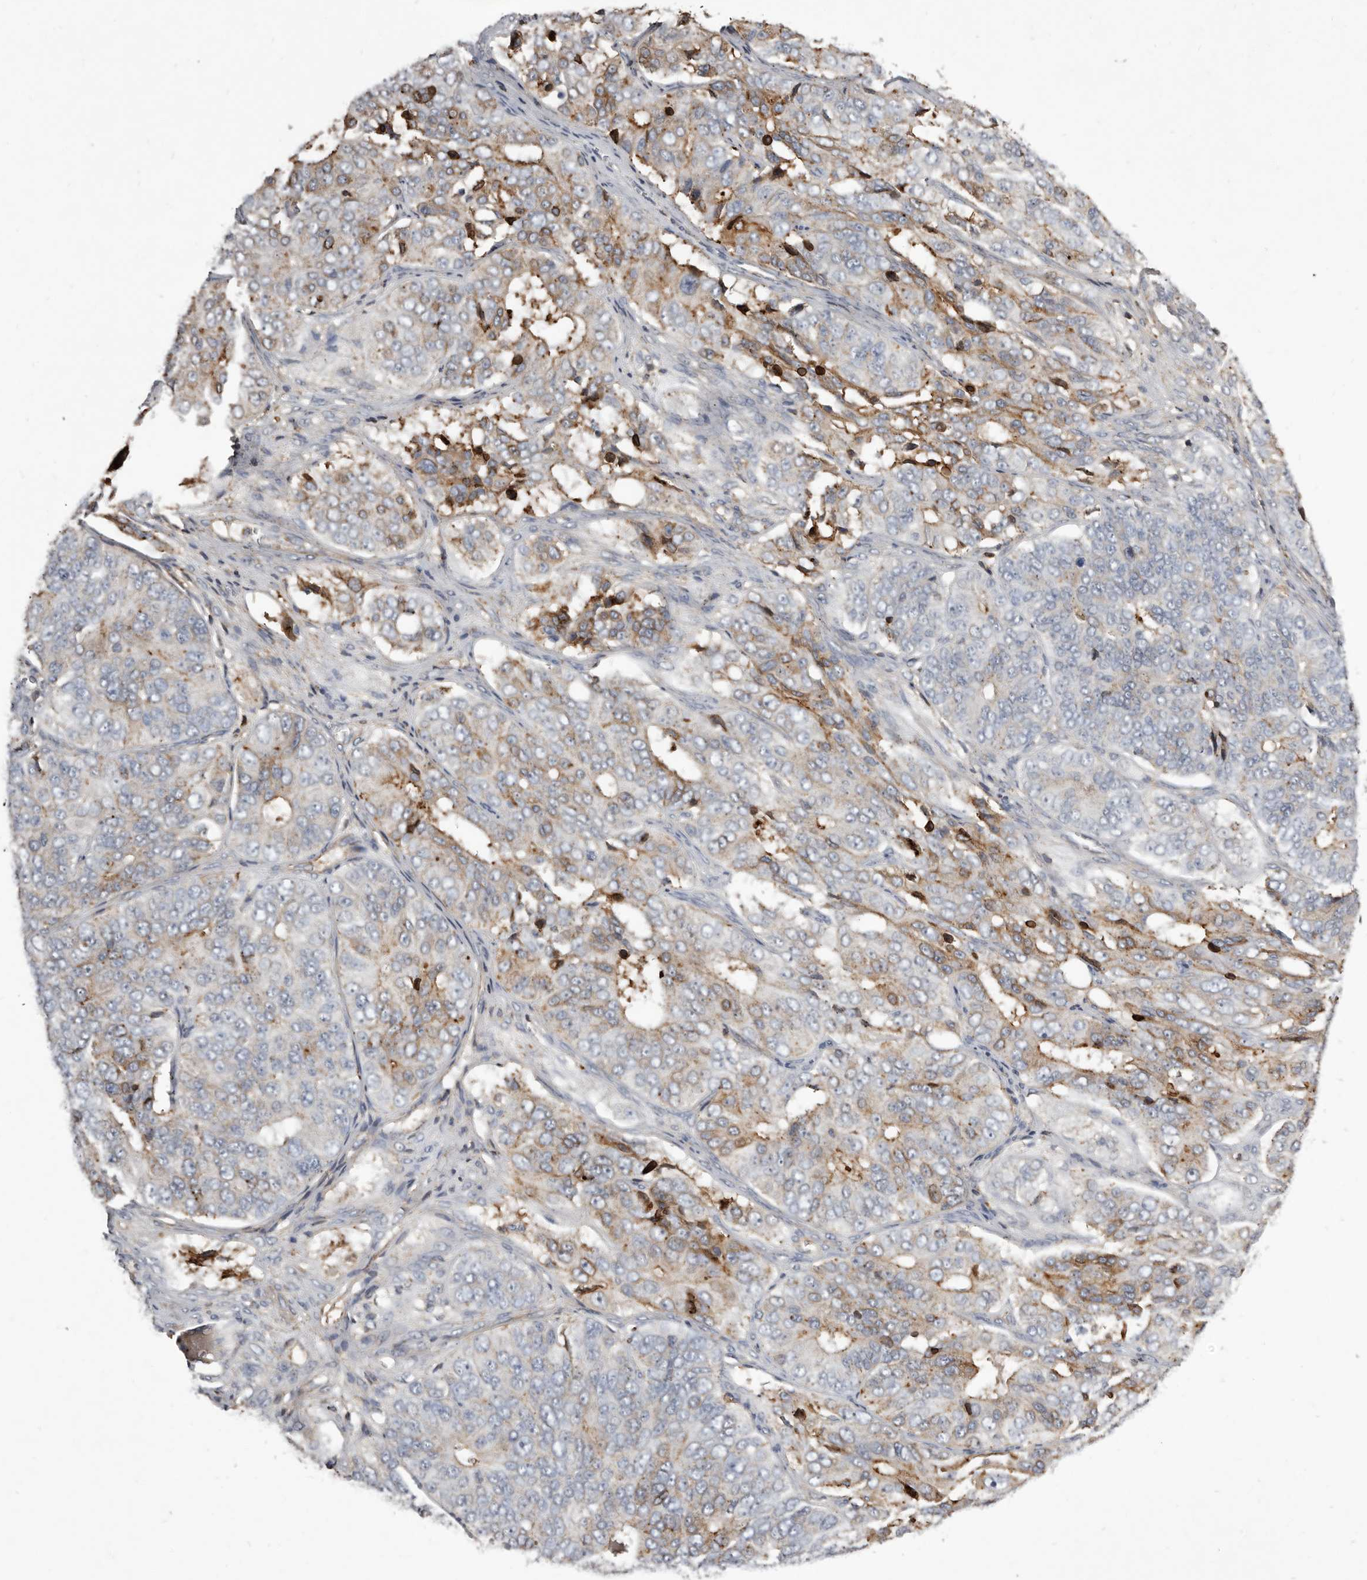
{"staining": {"intensity": "moderate", "quantity": "25%-75%", "location": "cytoplasmic/membranous"}, "tissue": "ovarian cancer", "cell_type": "Tumor cells", "image_type": "cancer", "snomed": [{"axis": "morphology", "description": "Carcinoma, endometroid"}, {"axis": "topography", "description": "Ovary"}], "caption": "An immunohistochemistry (IHC) micrograph of neoplastic tissue is shown. Protein staining in brown highlights moderate cytoplasmic/membranous positivity in ovarian cancer (endometroid carcinoma) within tumor cells. (DAB = brown stain, brightfield microscopy at high magnification).", "gene": "KIF26B", "patient": {"sex": "female", "age": 51}}